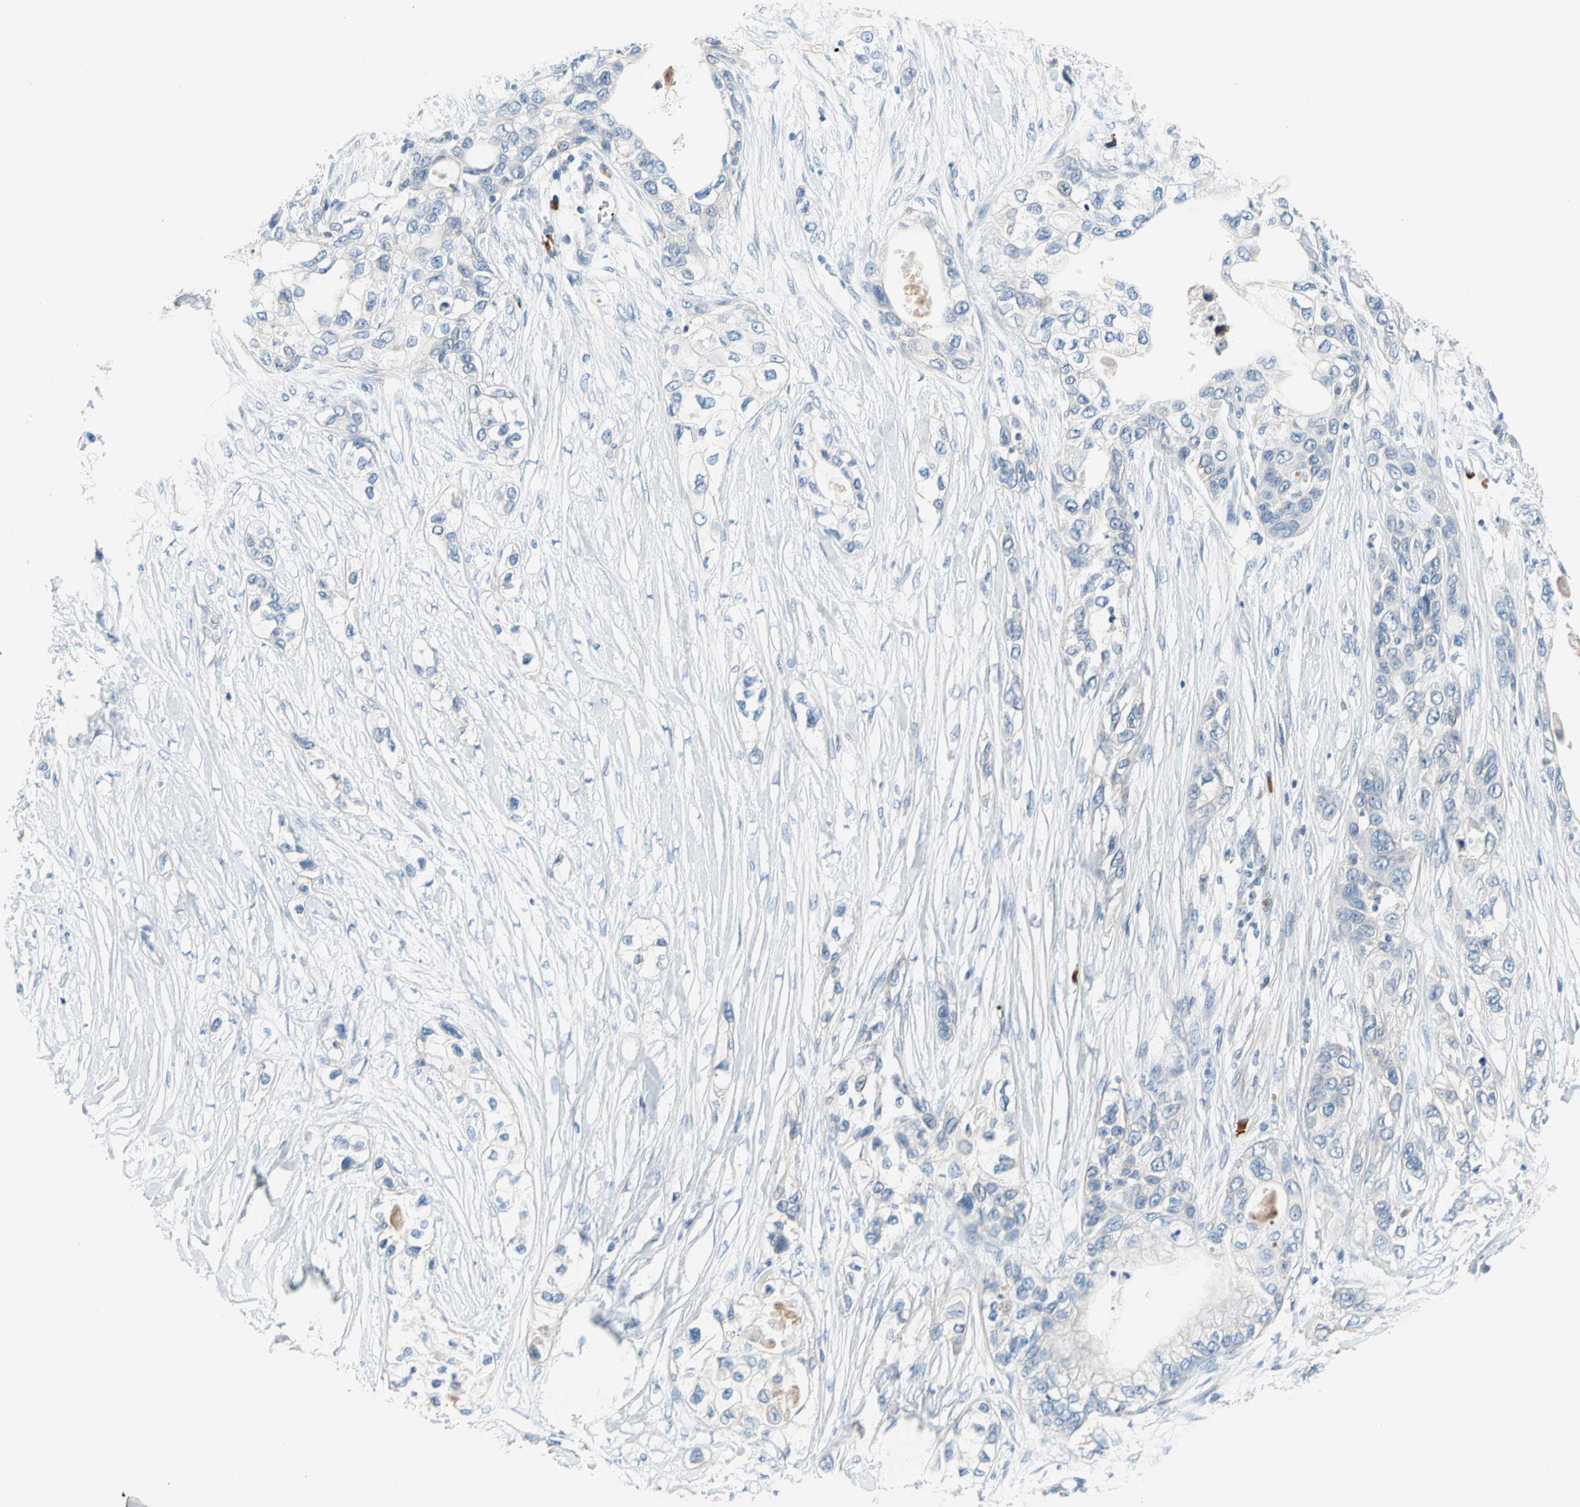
{"staining": {"intensity": "negative", "quantity": "none", "location": "none"}, "tissue": "pancreatic cancer", "cell_type": "Tumor cells", "image_type": "cancer", "snomed": [{"axis": "morphology", "description": "Adenocarcinoma, NOS"}, {"axis": "topography", "description": "Pancreas"}], "caption": "Immunohistochemistry (IHC) of human adenocarcinoma (pancreatic) demonstrates no positivity in tumor cells.", "gene": "PPBP", "patient": {"sex": "female", "age": 70}}